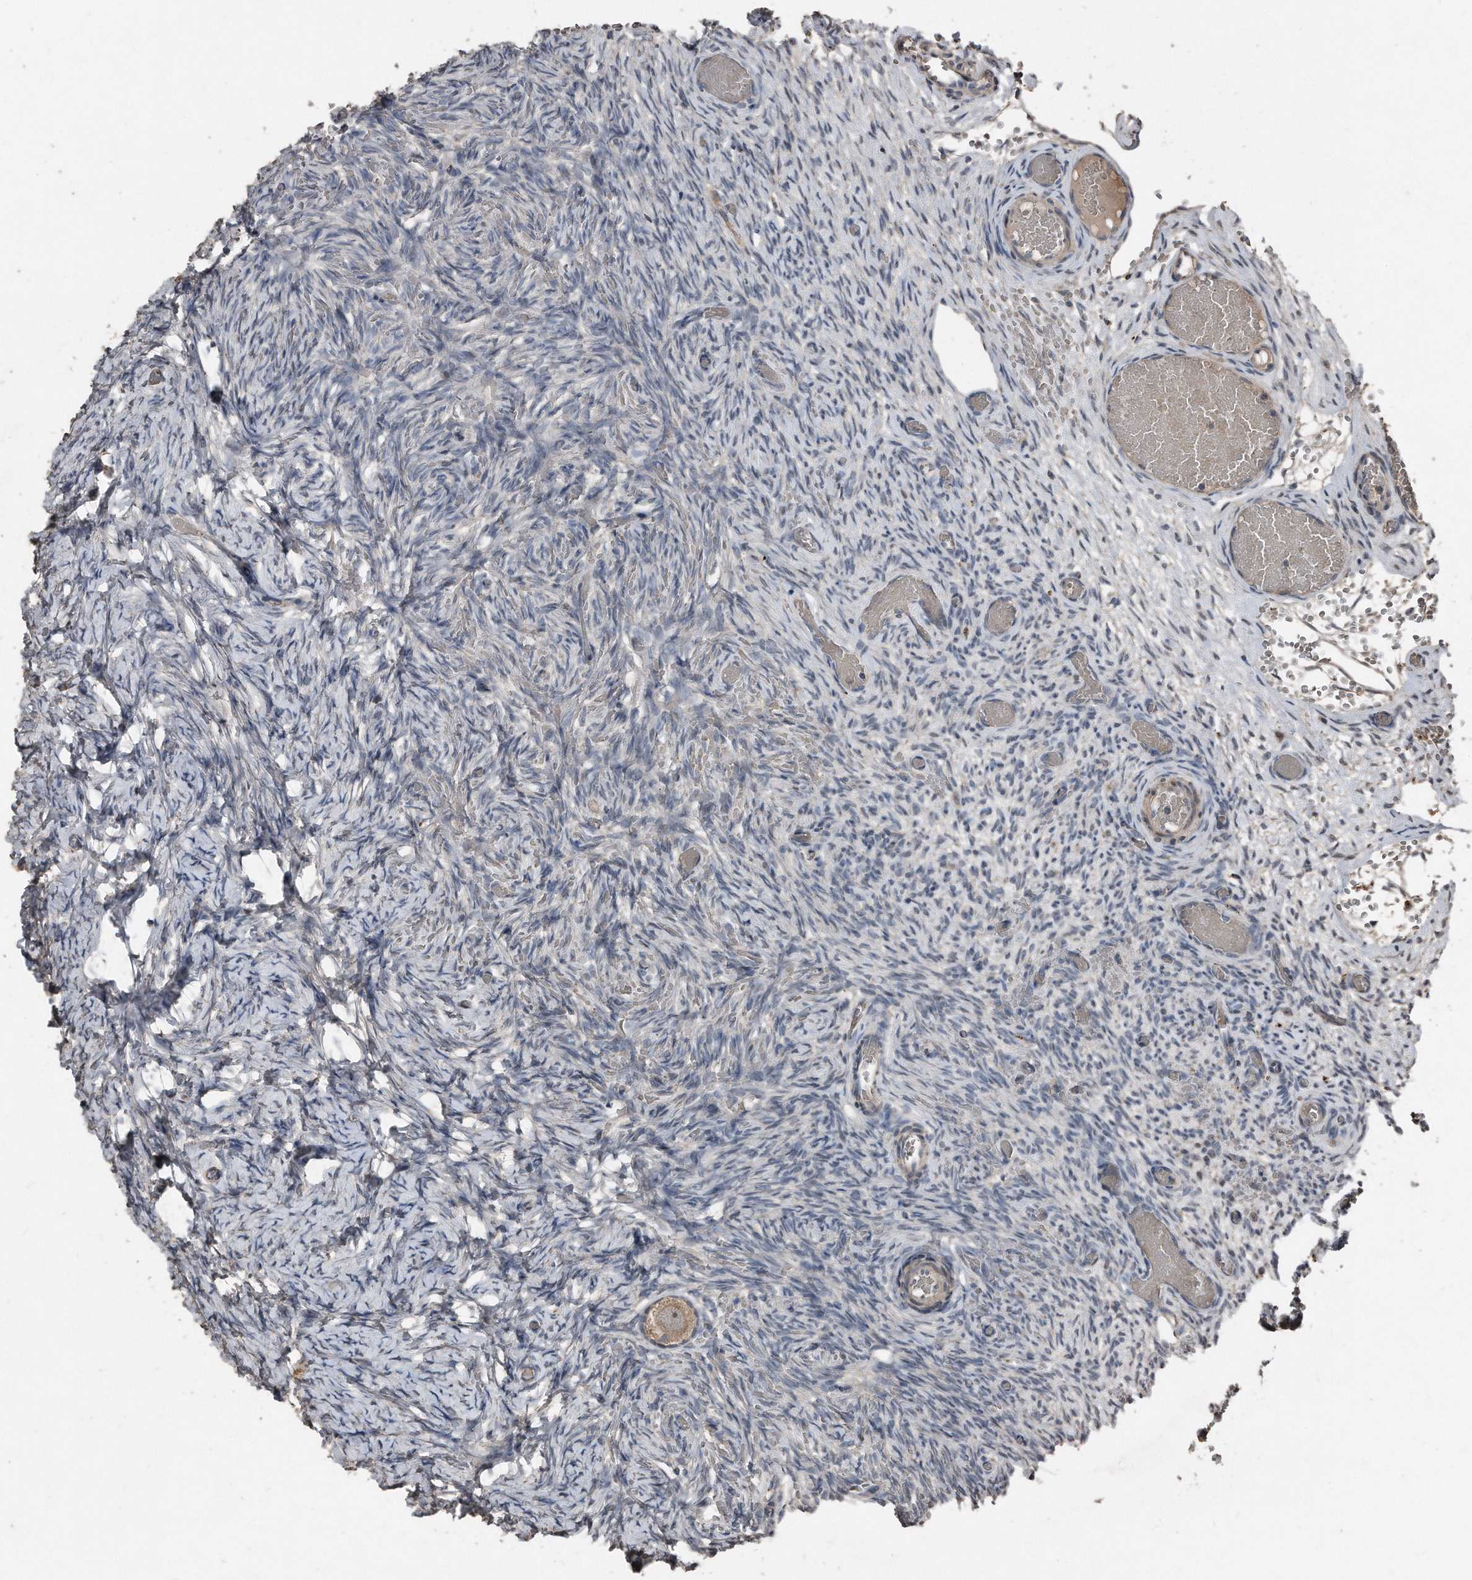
{"staining": {"intensity": "moderate", "quantity": ">75%", "location": "cytoplasmic/membranous"}, "tissue": "ovary", "cell_type": "Follicle cells", "image_type": "normal", "snomed": [{"axis": "morphology", "description": "Adenocarcinoma, NOS"}, {"axis": "topography", "description": "Endometrium"}], "caption": "Immunohistochemical staining of unremarkable ovary displays moderate cytoplasmic/membranous protein positivity in approximately >75% of follicle cells. (IHC, brightfield microscopy, high magnification).", "gene": "ANKRD10", "patient": {"sex": "female", "age": 32}}